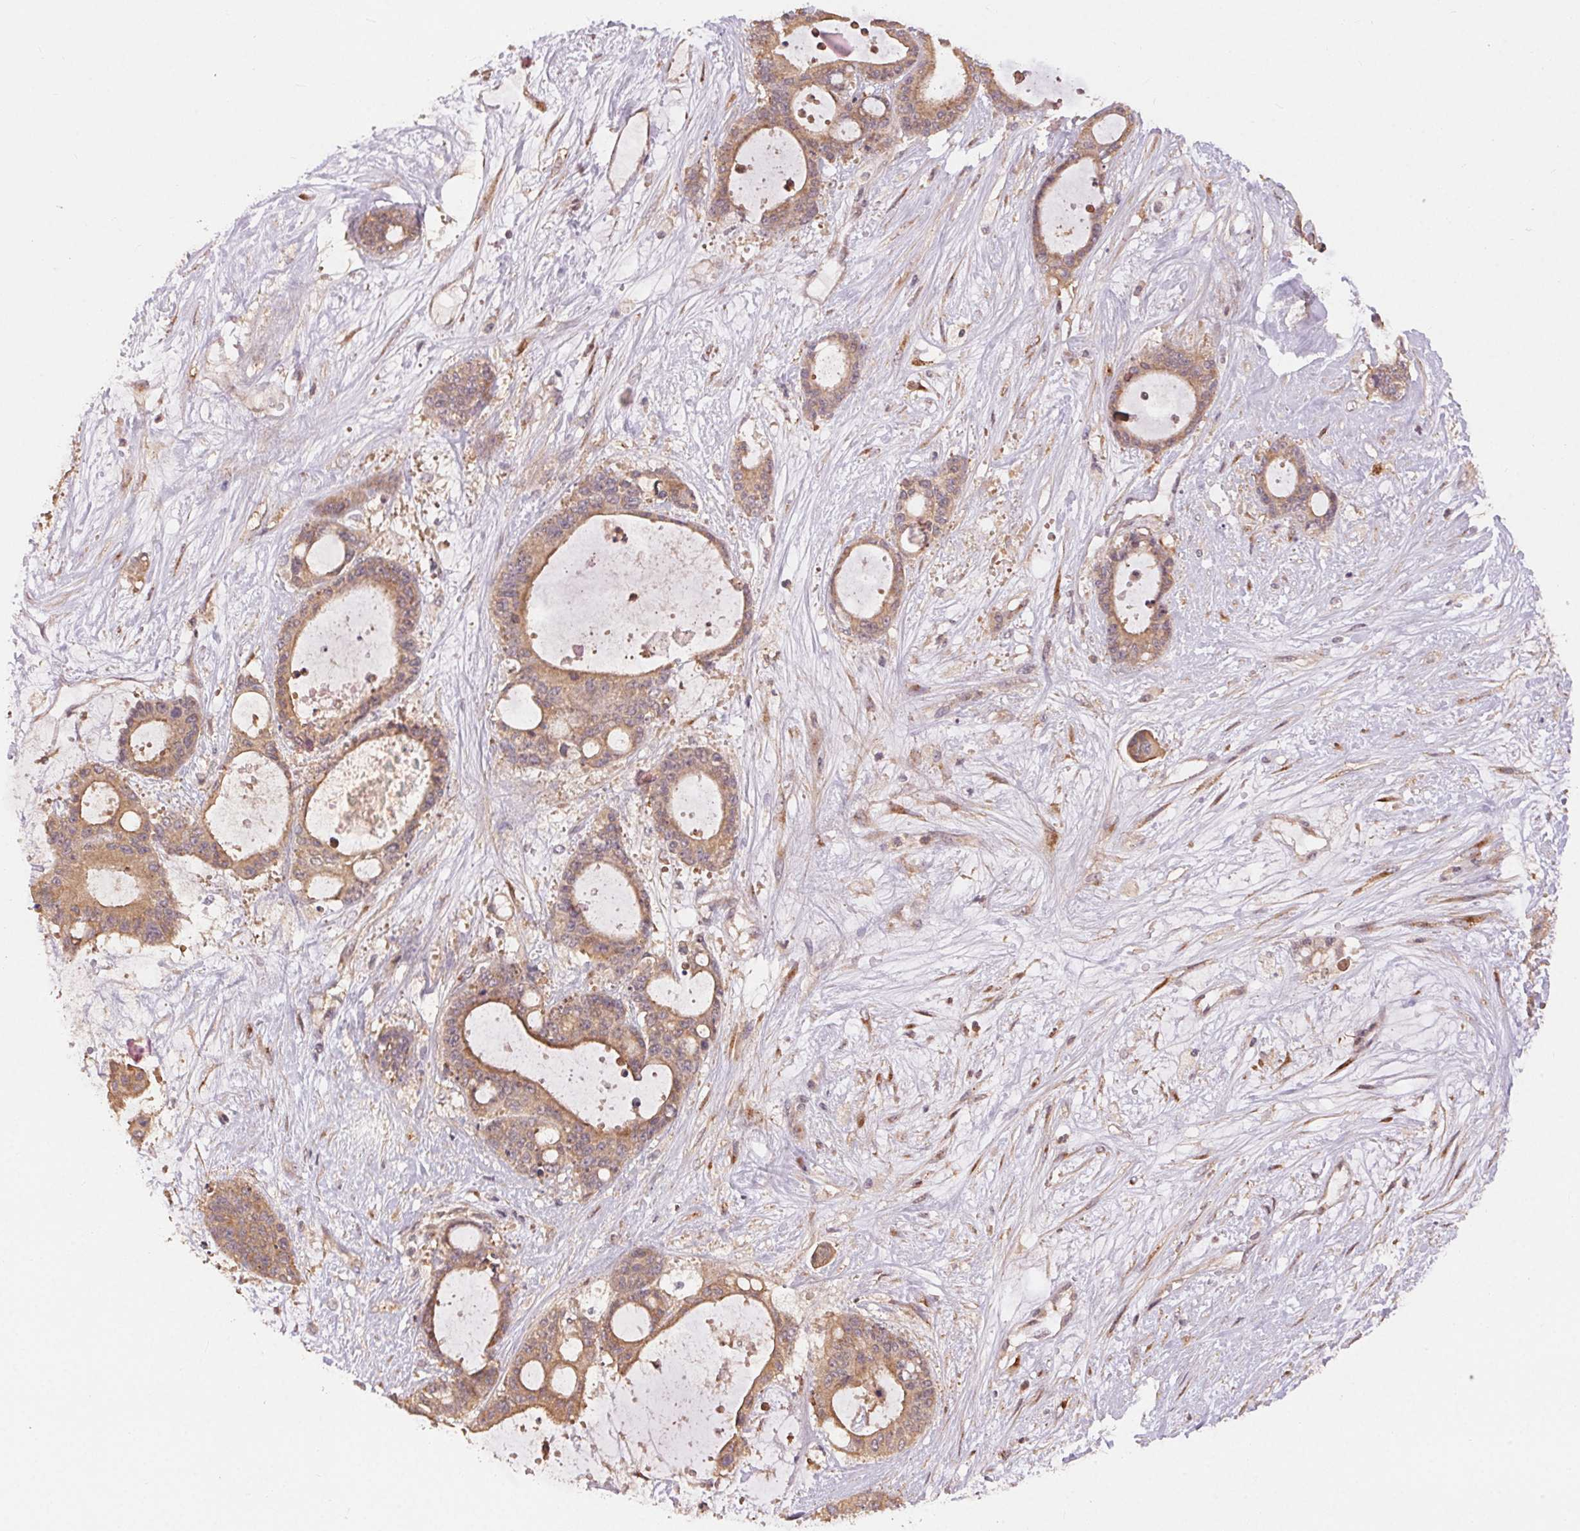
{"staining": {"intensity": "moderate", "quantity": ">75%", "location": "cytoplasmic/membranous"}, "tissue": "liver cancer", "cell_type": "Tumor cells", "image_type": "cancer", "snomed": [{"axis": "morphology", "description": "Normal tissue, NOS"}, {"axis": "morphology", "description": "Cholangiocarcinoma"}, {"axis": "topography", "description": "Liver"}, {"axis": "topography", "description": "Peripheral nerve tissue"}], "caption": "Protein staining reveals moderate cytoplasmic/membranous positivity in about >75% of tumor cells in liver cancer.", "gene": "MAPKAPK2", "patient": {"sex": "female", "age": 73}}